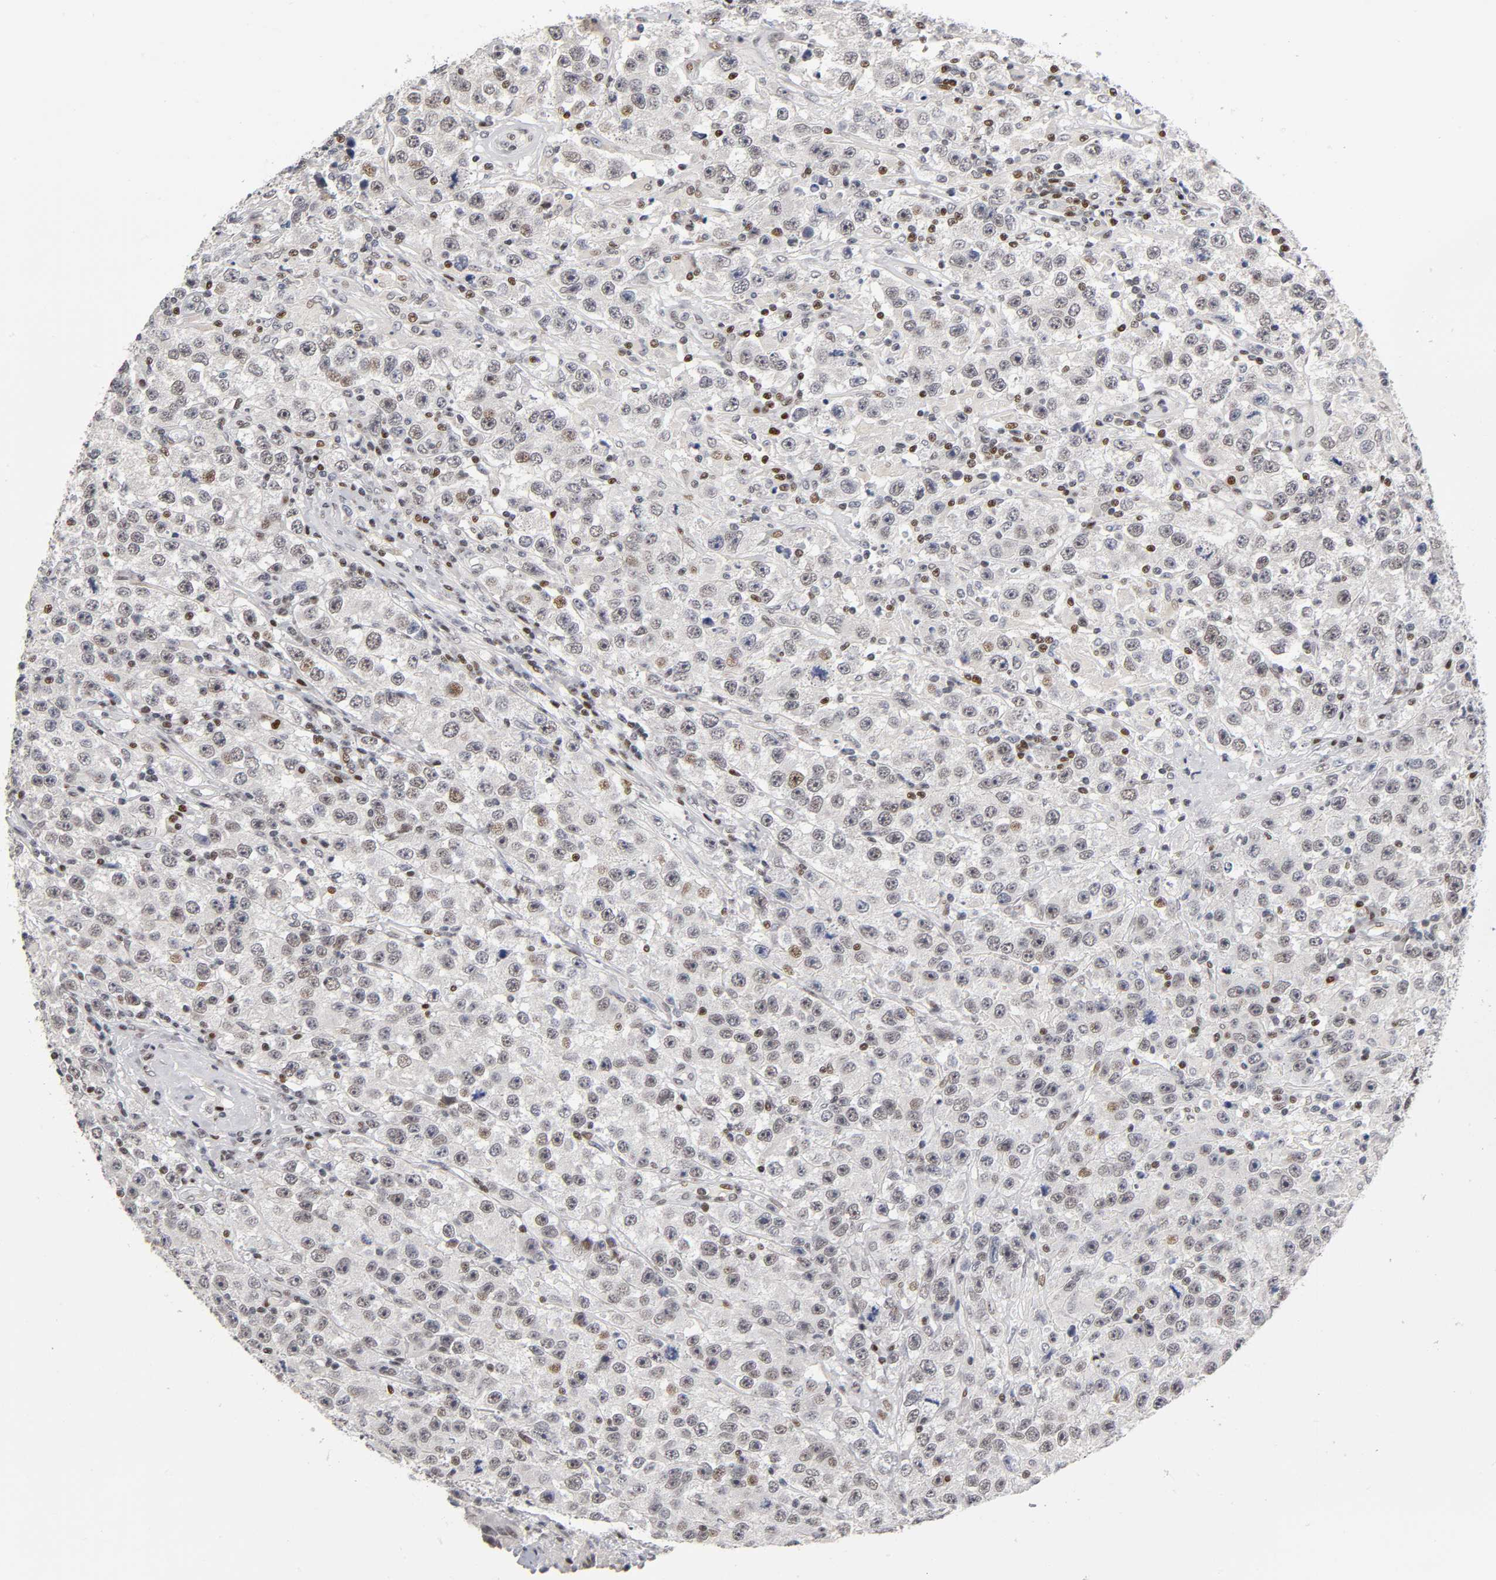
{"staining": {"intensity": "weak", "quantity": "25%-75%", "location": "nuclear"}, "tissue": "testis cancer", "cell_type": "Tumor cells", "image_type": "cancer", "snomed": [{"axis": "morphology", "description": "Seminoma, NOS"}, {"axis": "topography", "description": "Testis"}], "caption": "Immunohistochemistry (IHC) micrograph of human testis seminoma stained for a protein (brown), which reveals low levels of weak nuclear staining in approximately 25%-75% of tumor cells.", "gene": "SP3", "patient": {"sex": "male", "age": 52}}